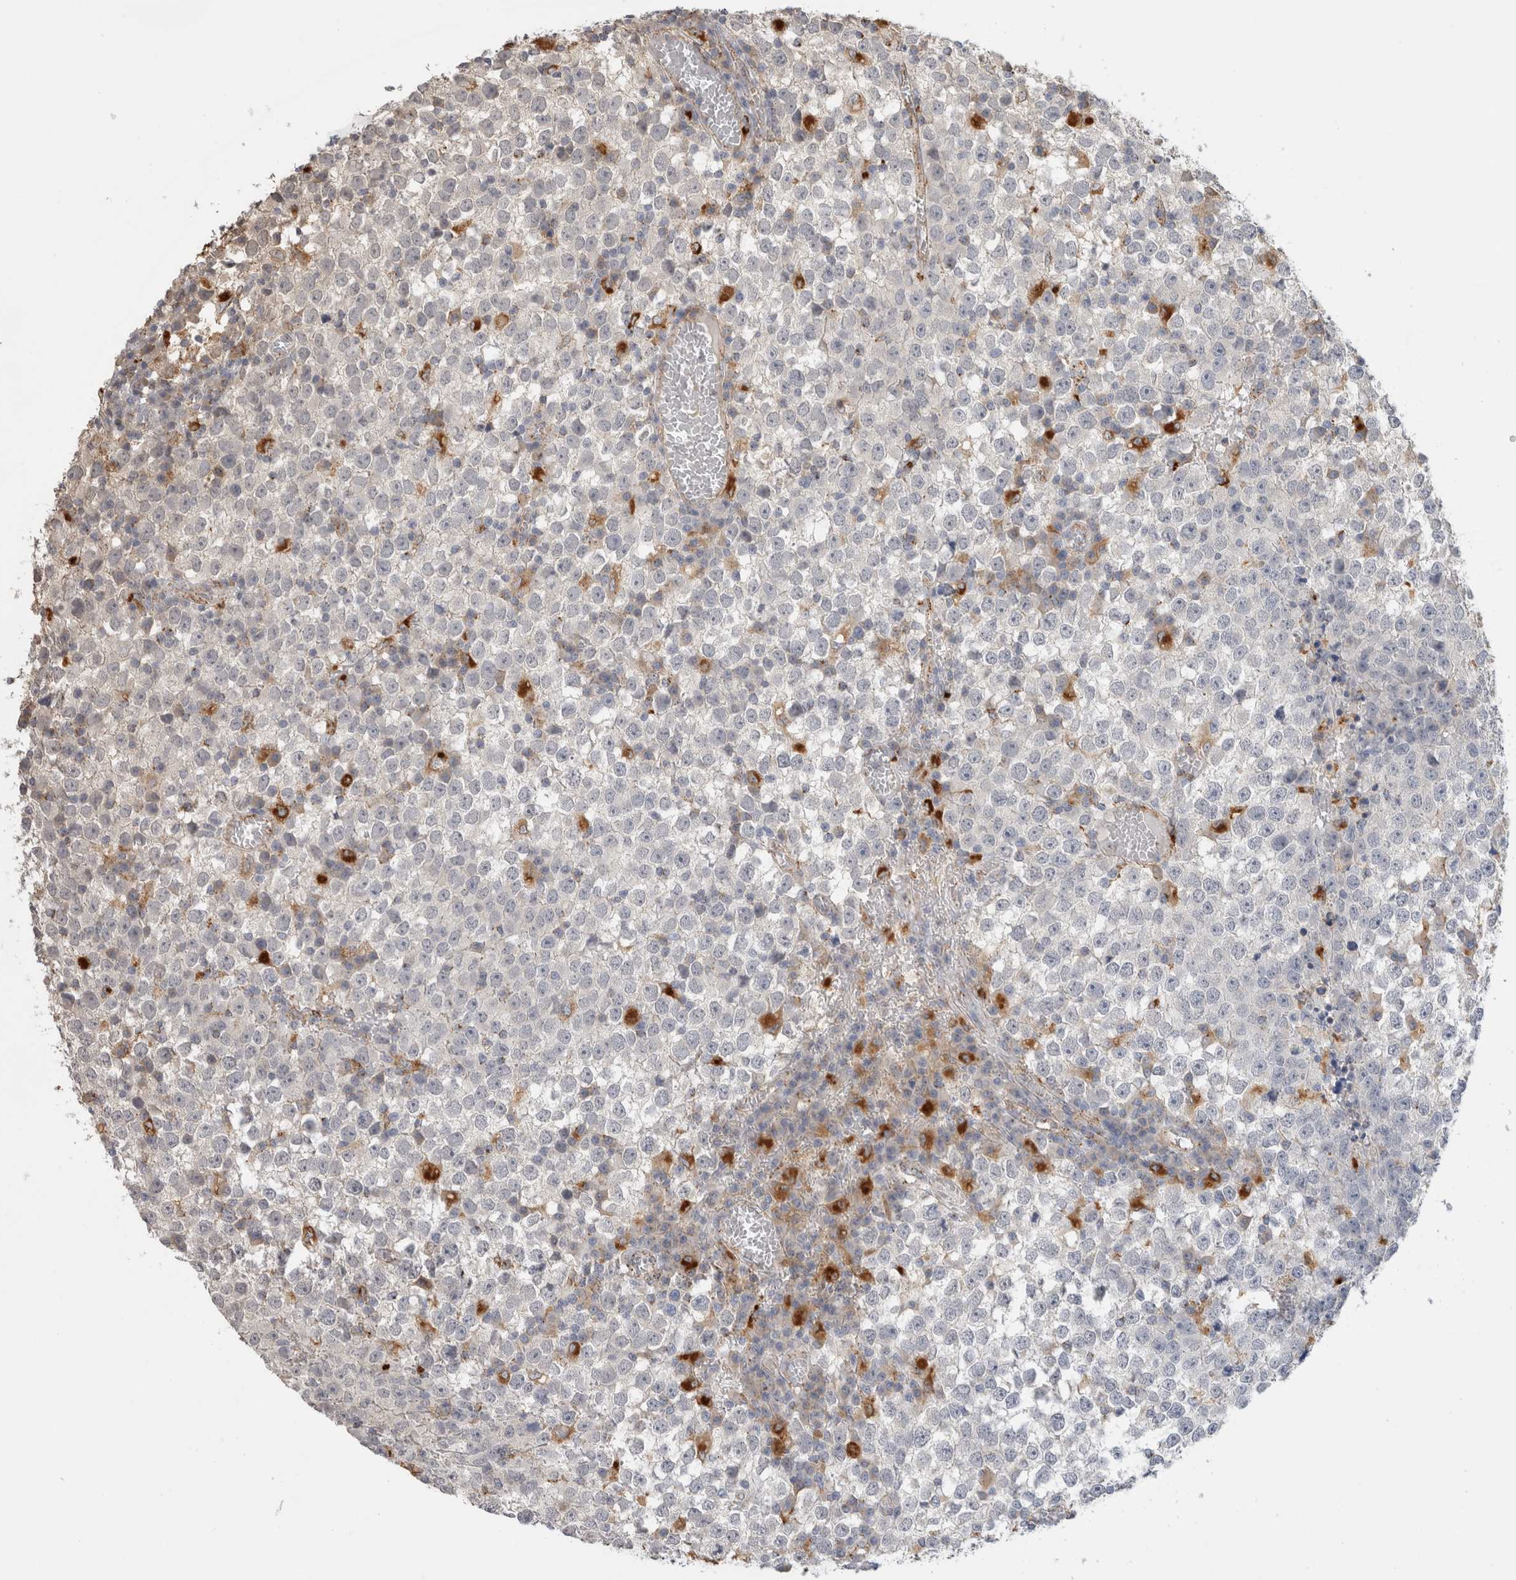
{"staining": {"intensity": "negative", "quantity": "none", "location": "none"}, "tissue": "testis cancer", "cell_type": "Tumor cells", "image_type": "cancer", "snomed": [{"axis": "morphology", "description": "Seminoma, NOS"}, {"axis": "topography", "description": "Testis"}], "caption": "This is a histopathology image of immunohistochemistry staining of testis cancer, which shows no expression in tumor cells.", "gene": "GNS", "patient": {"sex": "male", "age": 65}}